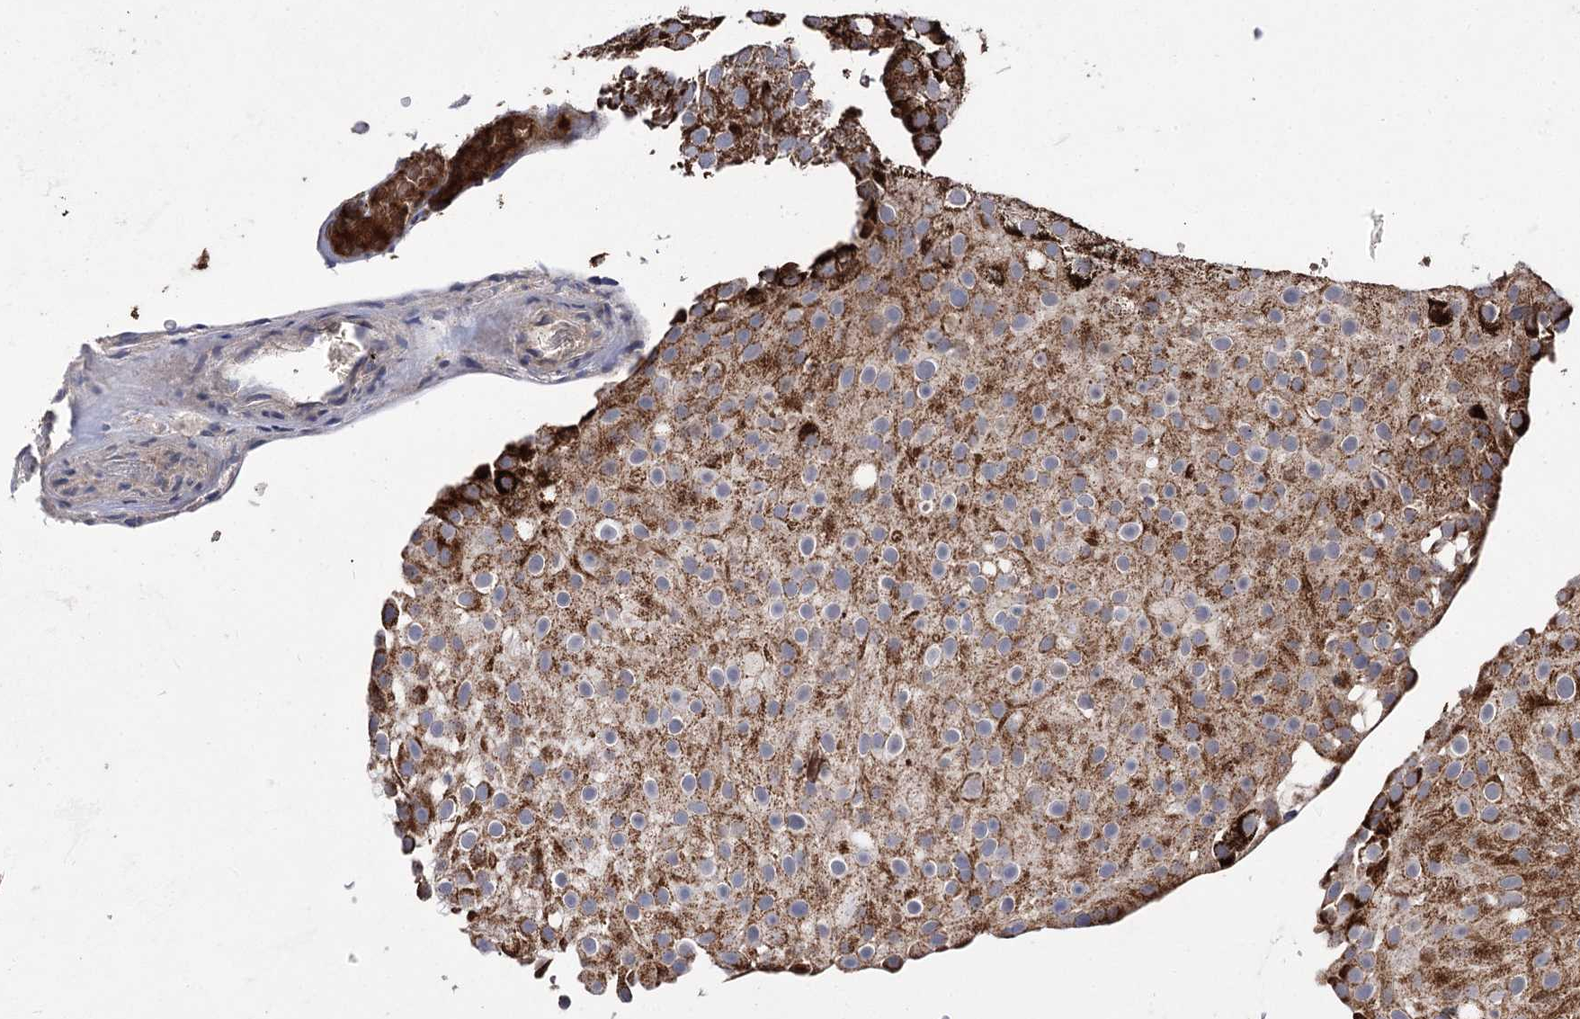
{"staining": {"intensity": "strong", "quantity": ">75%", "location": "cytoplasmic/membranous"}, "tissue": "urothelial cancer", "cell_type": "Tumor cells", "image_type": "cancer", "snomed": [{"axis": "morphology", "description": "Urothelial carcinoma, Low grade"}, {"axis": "topography", "description": "Urinary bladder"}], "caption": "This micrograph displays low-grade urothelial carcinoma stained with IHC to label a protein in brown. The cytoplasmic/membranous of tumor cells show strong positivity for the protein. Nuclei are counter-stained blue.", "gene": "RASSF3", "patient": {"sex": "male", "age": 78}}